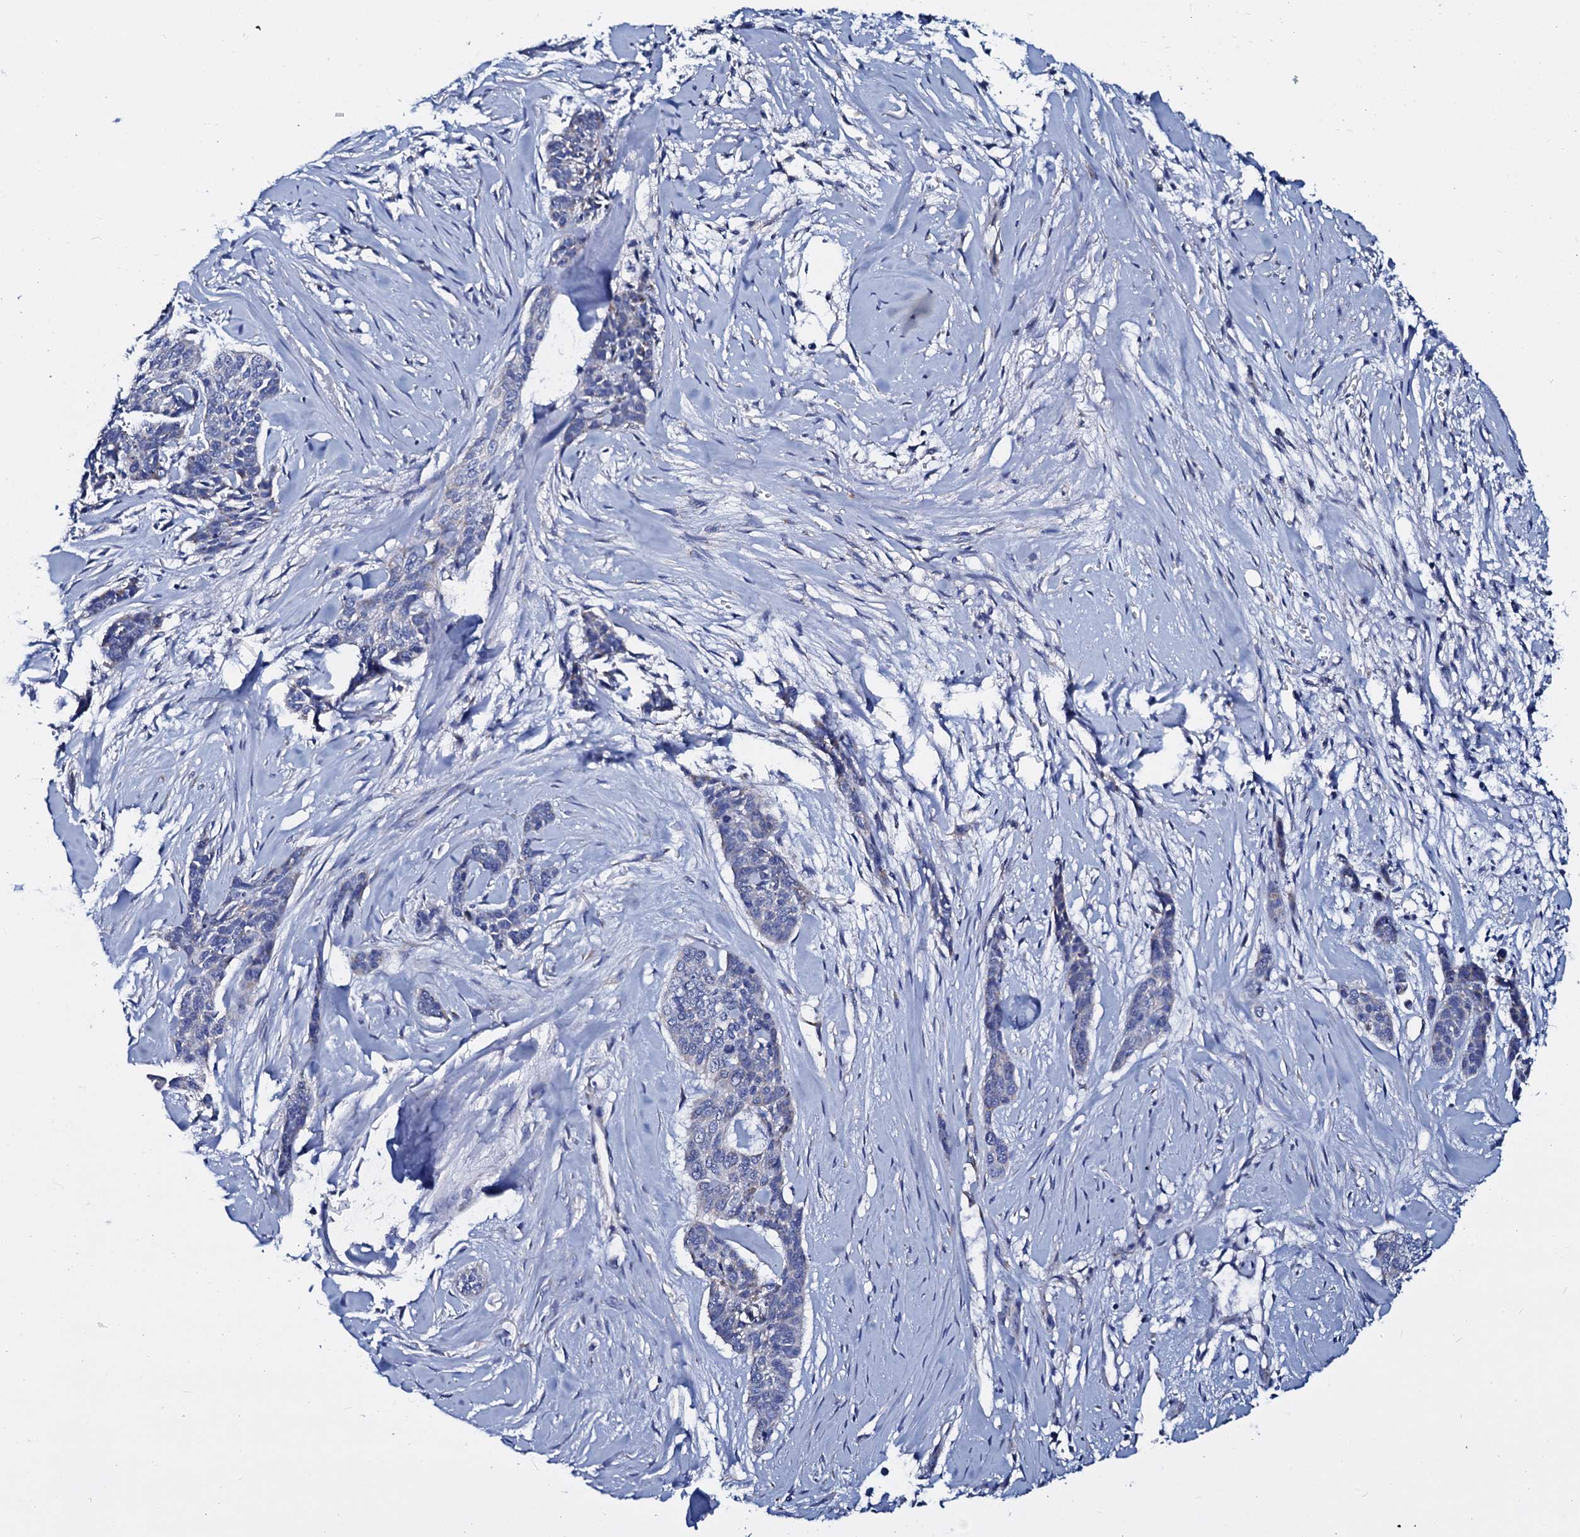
{"staining": {"intensity": "negative", "quantity": "none", "location": "none"}, "tissue": "skin cancer", "cell_type": "Tumor cells", "image_type": "cancer", "snomed": [{"axis": "morphology", "description": "Basal cell carcinoma"}, {"axis": "topography", "description": "Skin"}], "caption": "This histopathology image is of skin cancer stained with IHC to label a protein in brown with the nuclei are counter-stained blue. There is no expression in tumor cells. (Brightfield microscopy of DAB (3,3'-diaminobenzidine) immunohistochemistry at high magnification).", "gene": "SLC37A4", "patient": {"sex": "female", "age": 64}}